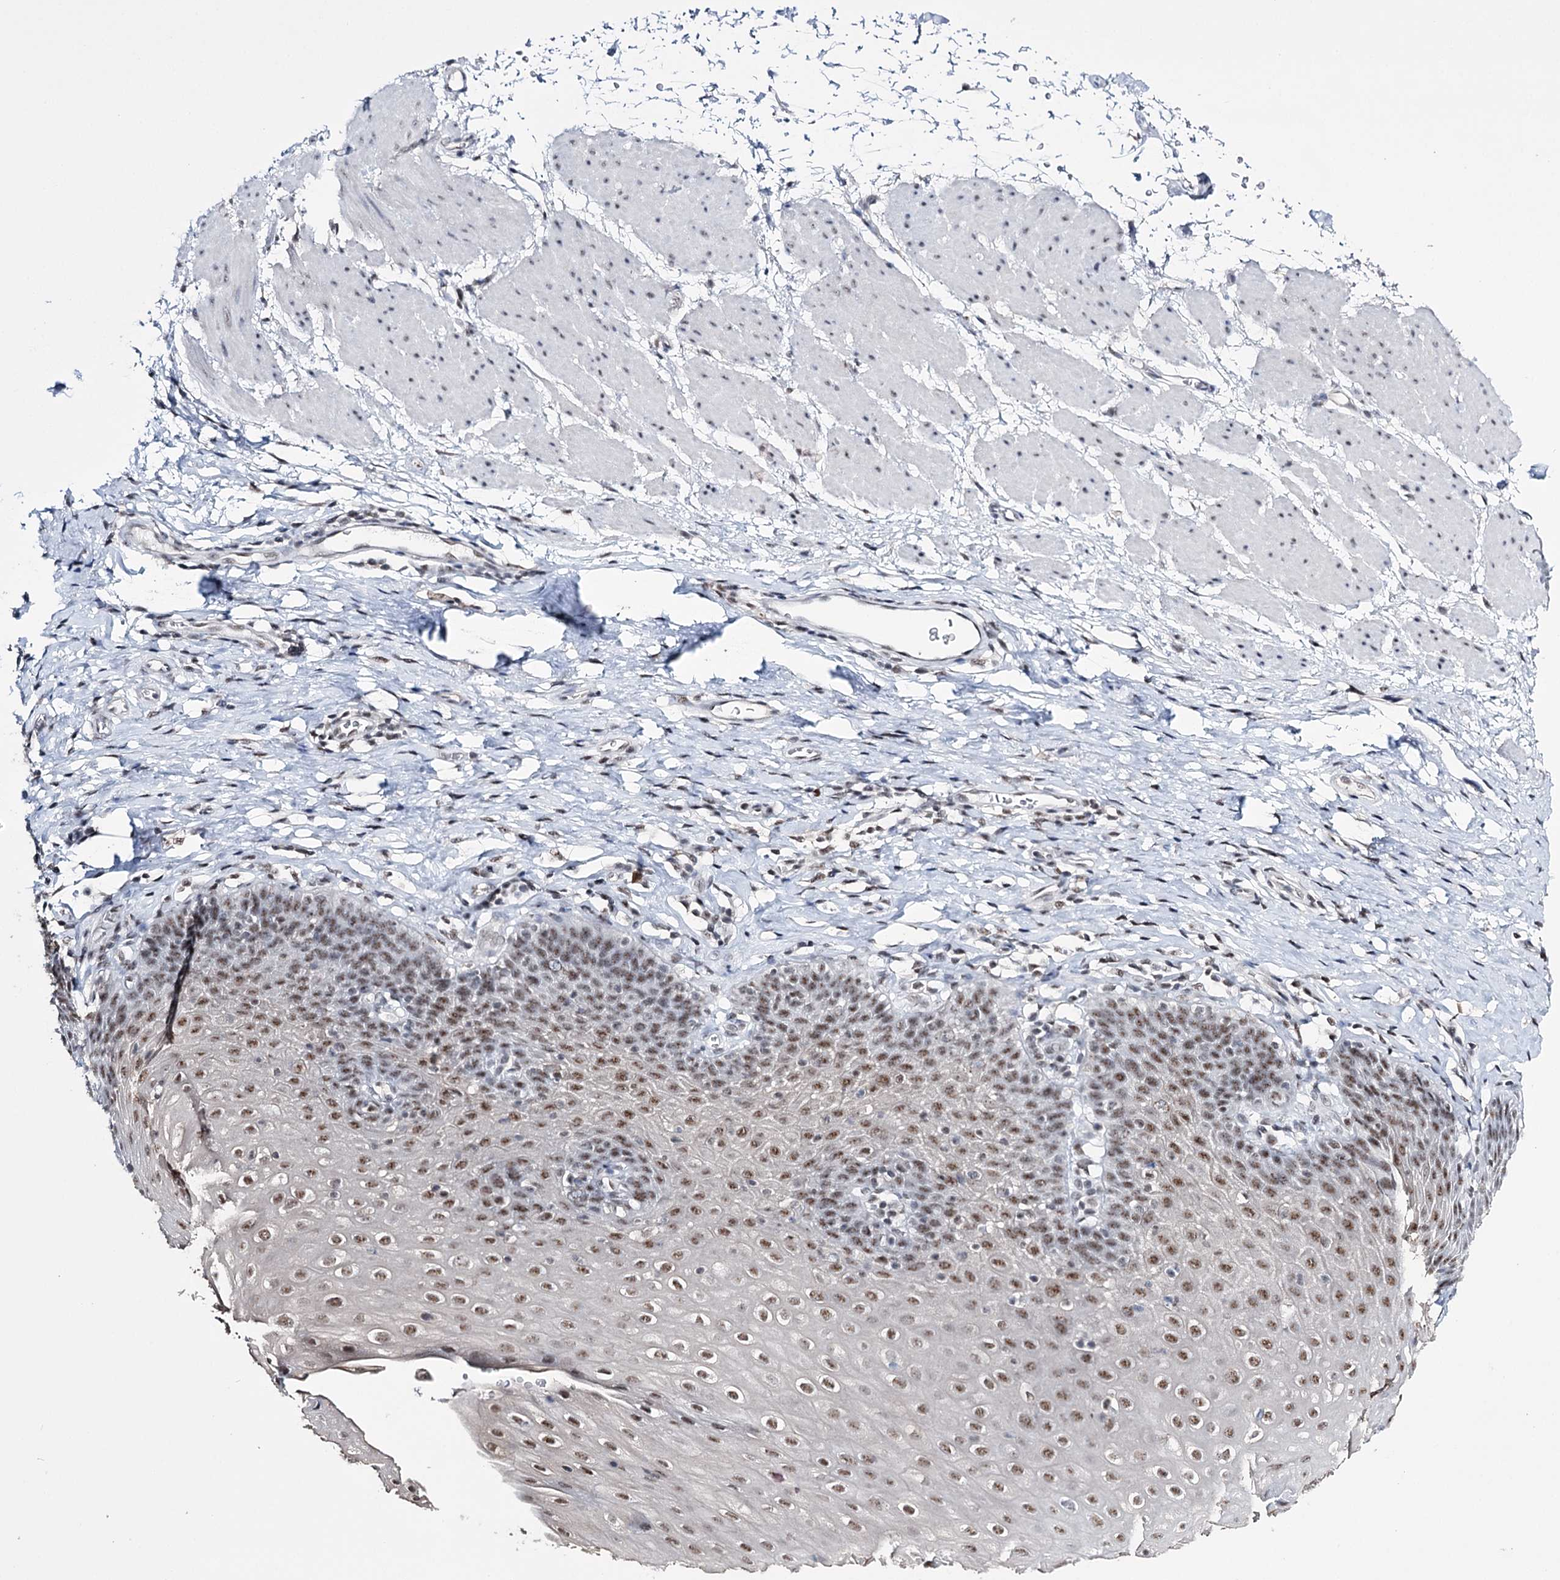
{"staining": {"intensity": "moderate", "quantity": ">75%", "location": "nuclear"}, "tissue": "esophagus", "cell_type": "Squamous epithelial cells", "image_type": "normal", "snomed": [{"axis": "morphology", "description": "Normal tissue, NOS"}, {"axis": "topography", "description": "Esophagus"}], "caption": "Immunohistochemistry photomicrograph of benign esophagus stained for a protein (brown), which demonstrates medium levels of moderate nuclear expression in approximately >75% of squamous epithelial cells.", "gene": "PRPF40A", "patient": {"sex": "female", "age": 61}}